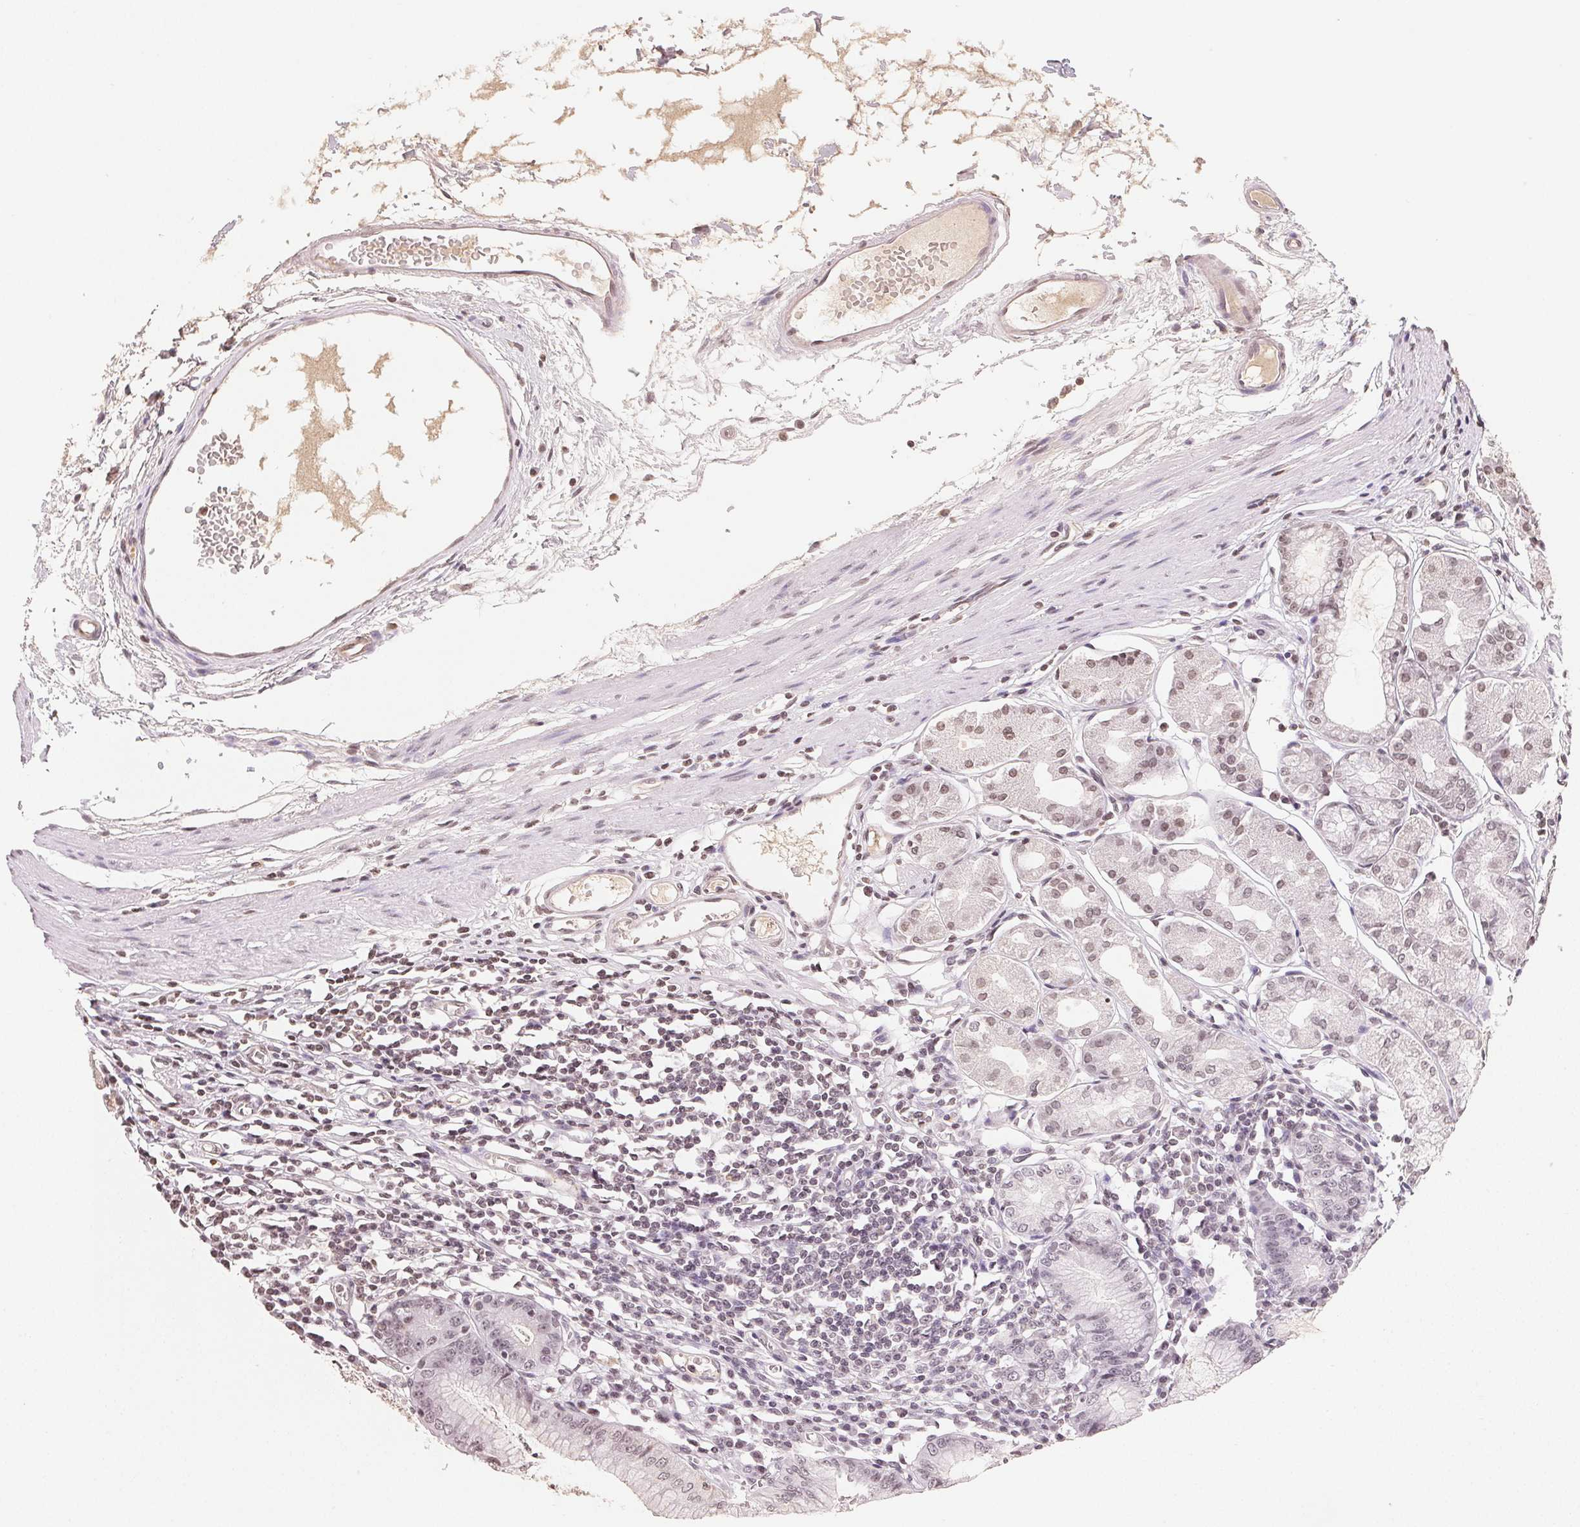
{"staining": {"intensity": "weak", "quantity": ">75%", "location": "nuclear"}, "tissue": "stomach", "cell_type": "Glandular cells", "image_type": "normal", "snomed": [{"axis": "morphology", "description": "Normal tissue, NOS"}, {"axis": "topography", "description": "Stomach"}], "caption": "Immunohistochemistry histopathology image of benign stomach: human stomach stained using IHC reveals low levels of weak protein expression localized specifically in the nuclear of glandular cells, appearing as a nuclear brown color.", "gene": "TBP", "patient": {"sex": "male", "age": 55}}